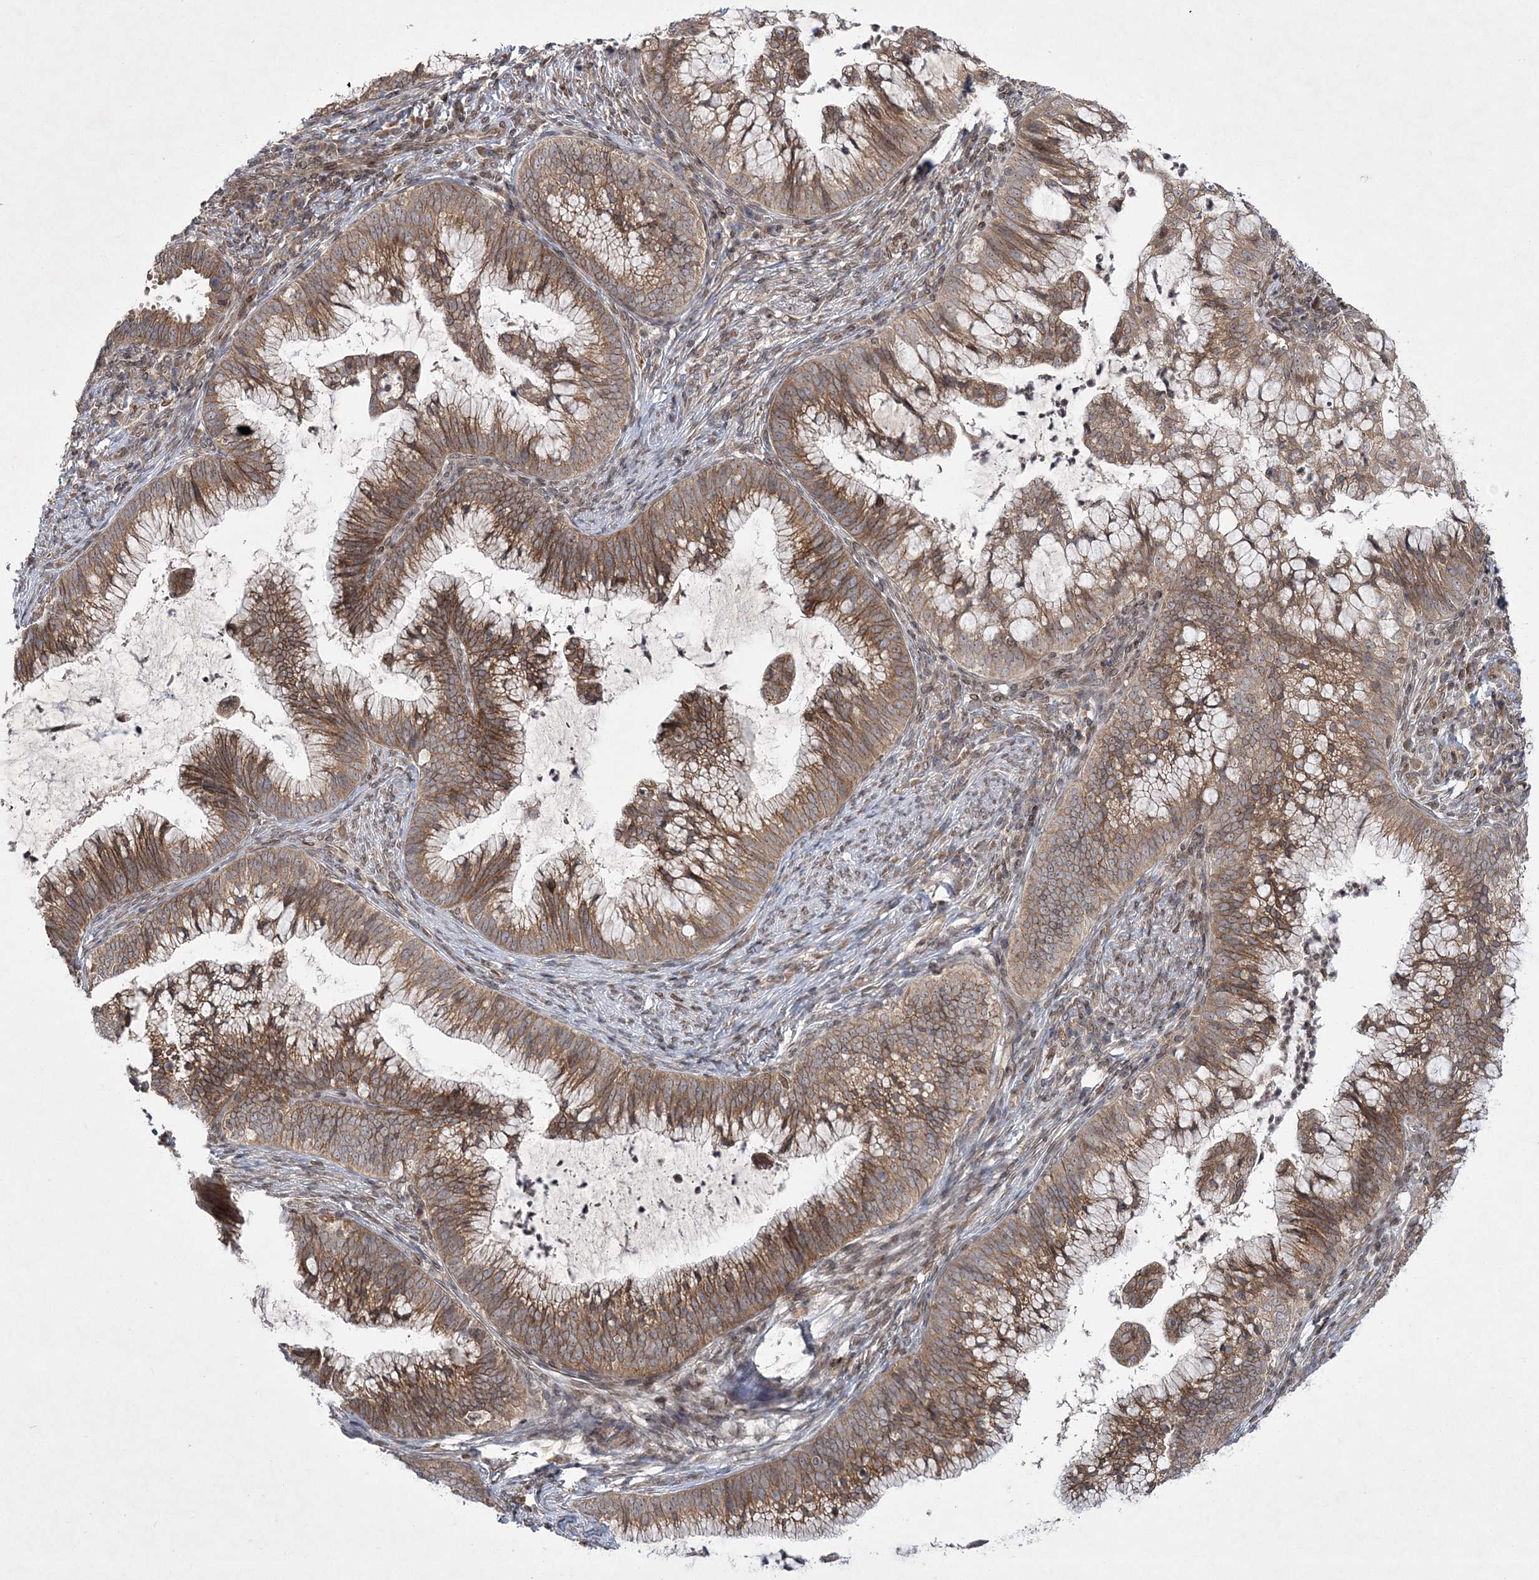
{"staining": {"intensity": "moderate", "quantity": ">75%", "location": "cytoplasmic/membranous"}, "tissue": "cervical cancer", "cell_type": "Tumor cells", "image_type": "cancer", "snomed": [{"axis": "morphology", "description": "Adenocarcinoma, NOS"}, {"axis": "topography", "description": "Cervix"}], "caption": "A brown stain highlights moderate cytoplasmic/membranous expression of a protein in cervical cancer tumor cells.", "gene": "DNAJC27", "patient": {"sex": "female", "age": 36}}